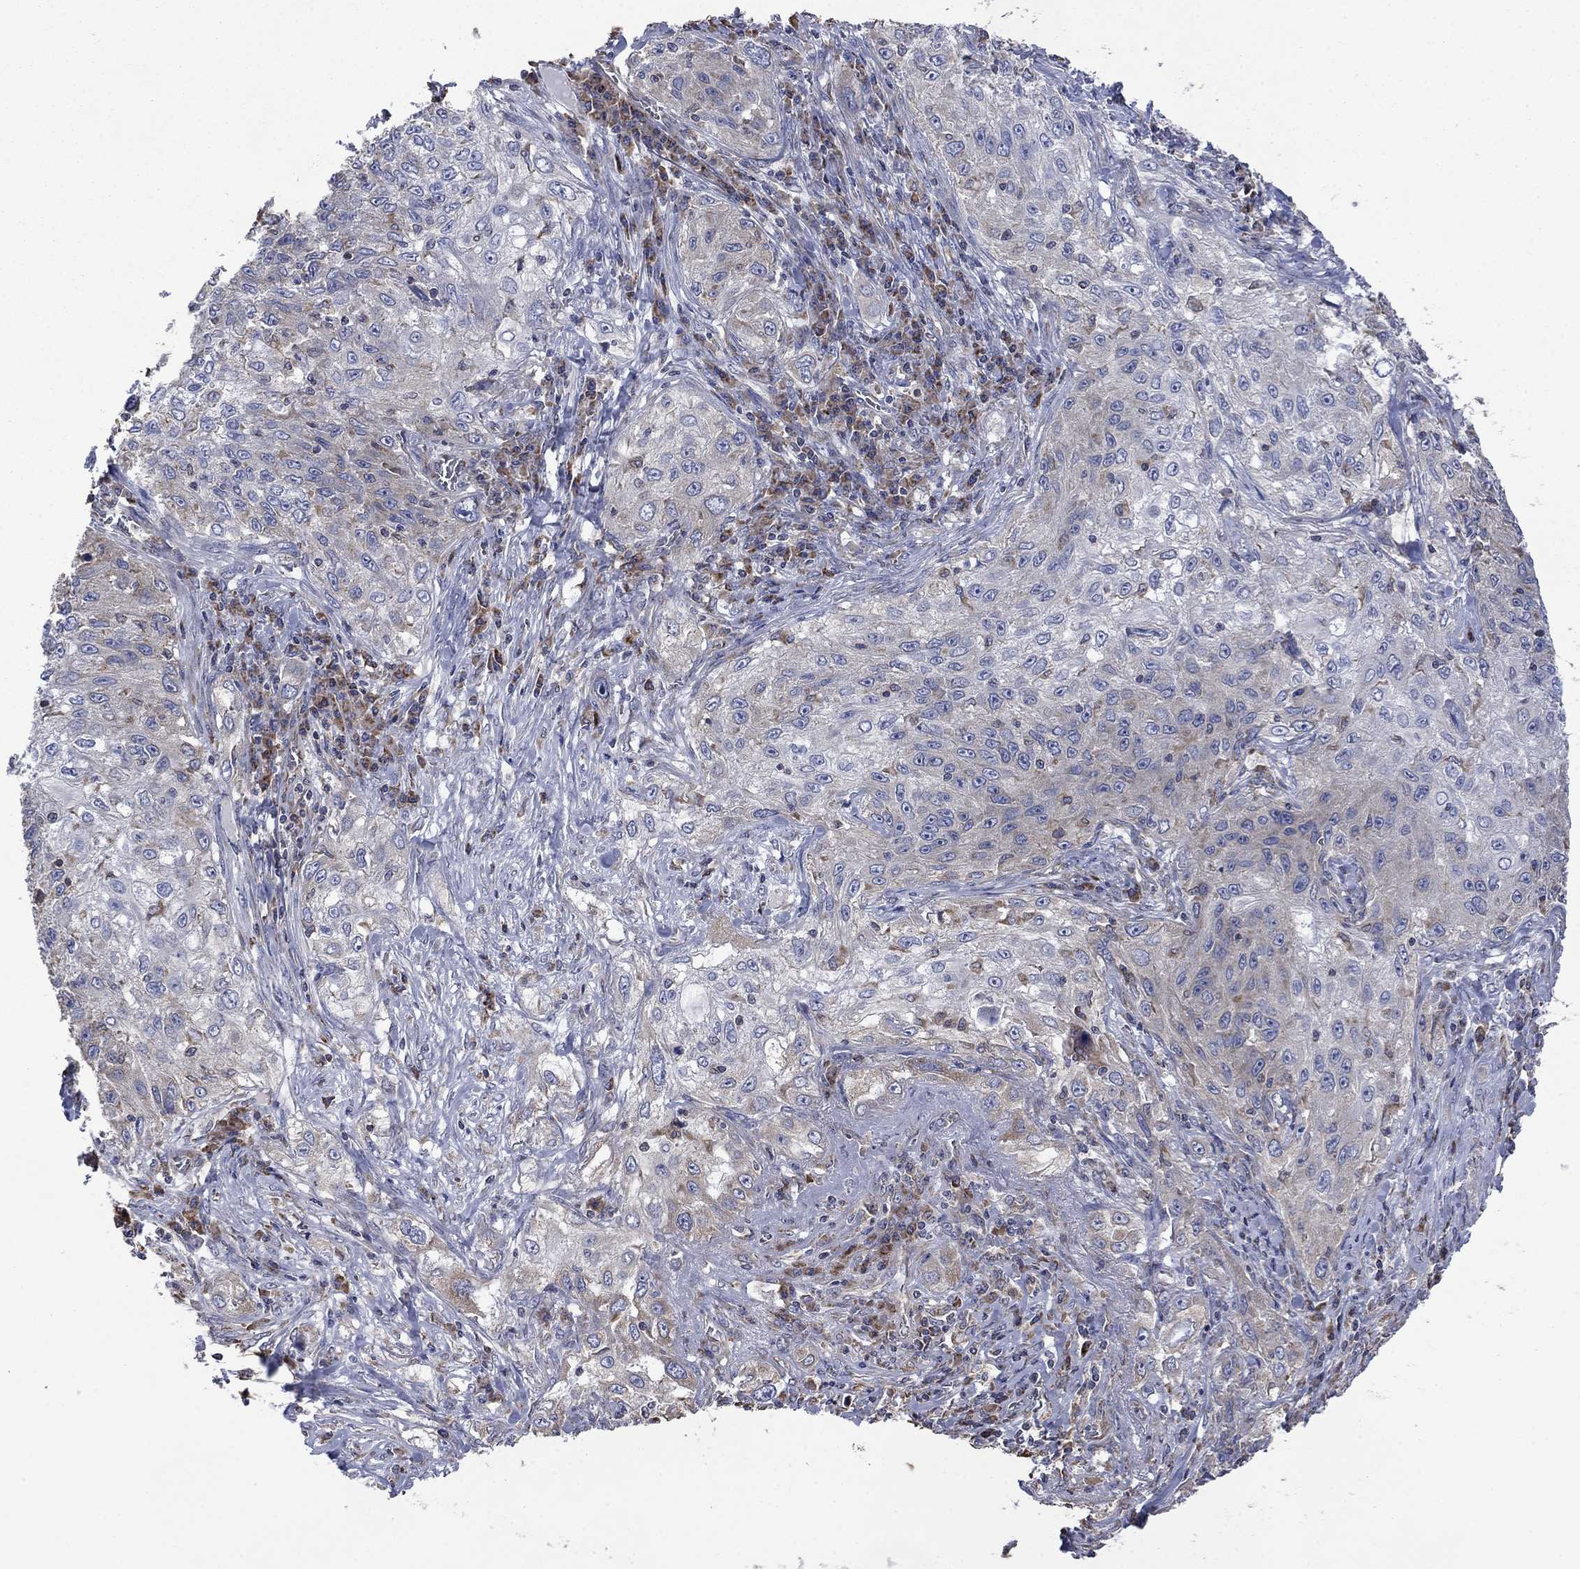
{"staining": {"intensity": "weak", "quantity": "<25%", "location": "cytoplasmic/membranous"}, "tissue": "lung cancer", "cell_type": "Tumor cells", "image_type": "cancer", "snomed": [{"axis": "morphology", "description": "Squamous cell carcinoma, NOS"}, {"axis": "topography", "description": "Lung"}], "caption": "Tumor cells show no significant protein staining in squamous cell carcinoma (lung).", "gene": "FURIN", "patient": {"sex": "female", "age": 69}}